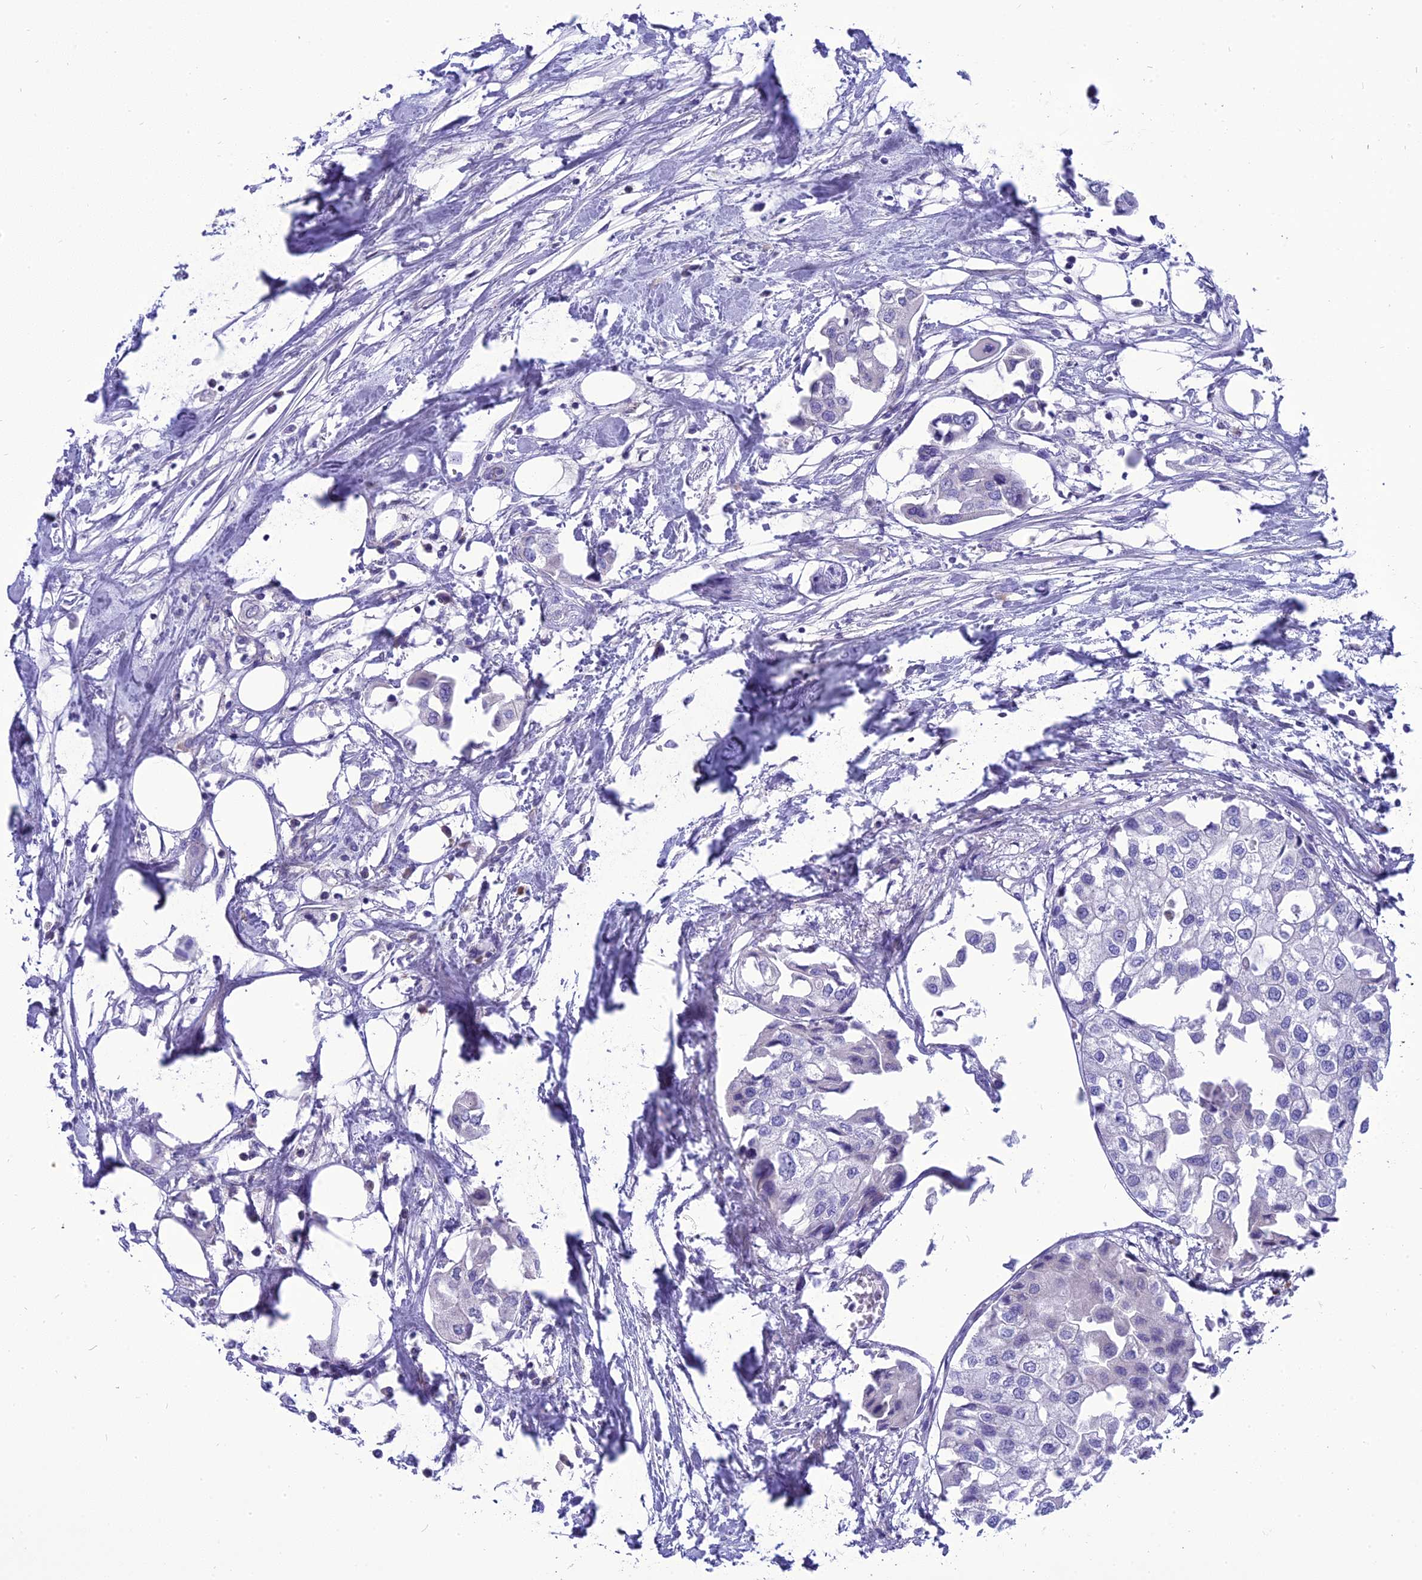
{"staining": {"intensity": "negative", "quantity": "none", "location": "none"}, "tissue": "urothelial cancer", "cell_type": "Tumor cells", "image_type": "cancer", "snomed": [{"axis": "morphology", "description": "Urothelial carcinoma, High grade"}, {"axis": "topography", "description": "Urinary bladder"}], "caption": "High-grade urothelial carcinoma was stained to show a protein in brown. There is no significant positivity in tumor cells. Brightfield microscopy of IHC stained with DAB (brown) and hematoxylin (blue), captured at high magnification.", "gene": "MBD3L1", "patient": {"sex": "male", "age": 64}}